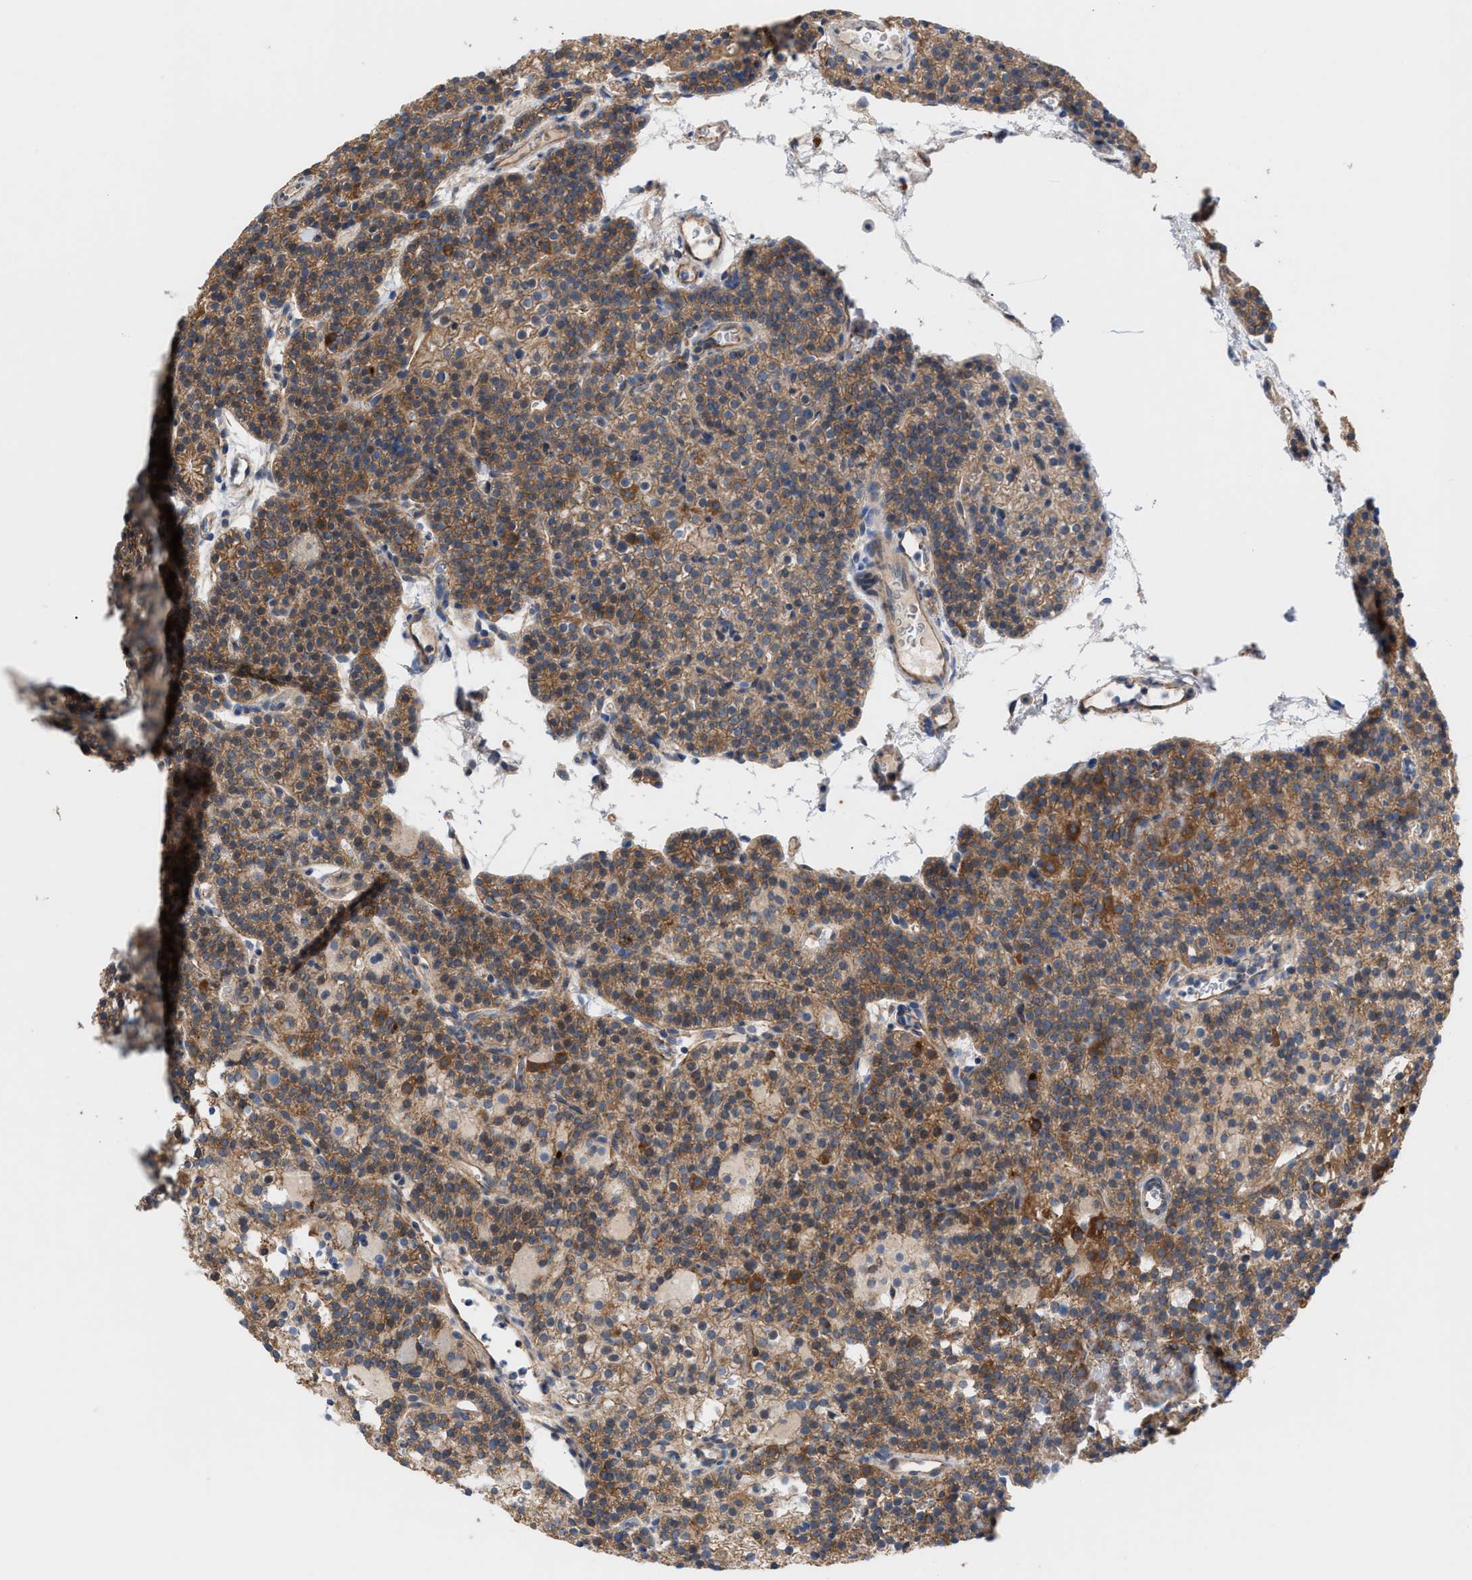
{"staining": {"intensity": "strong", "quantity": ">75%", "location": "cytoplasmic/membranous"}, "tissue": "parathyroid gland", "cell_type": "Glandular cells", "image_type": "normal", "snomed": [{"axis": "morphology", "description": "Normal tissue, NOS"}, {"axis": "morphology", "description": "Adenoma, NOS"}, {"axis": "topography", "description": "Parathyroid gland"}], "caption": "High-power microscopy captured an IHC photomicrograph of unremarkable parathyroid gland, revealing strong cytoplasmic/membranous staining in about >75% of glandular cells. (brown staining indicates protein expression, while blue staining denotes nuclei).", "gene": "OXSM", "patient": {"sex": "female", "age": 74}}